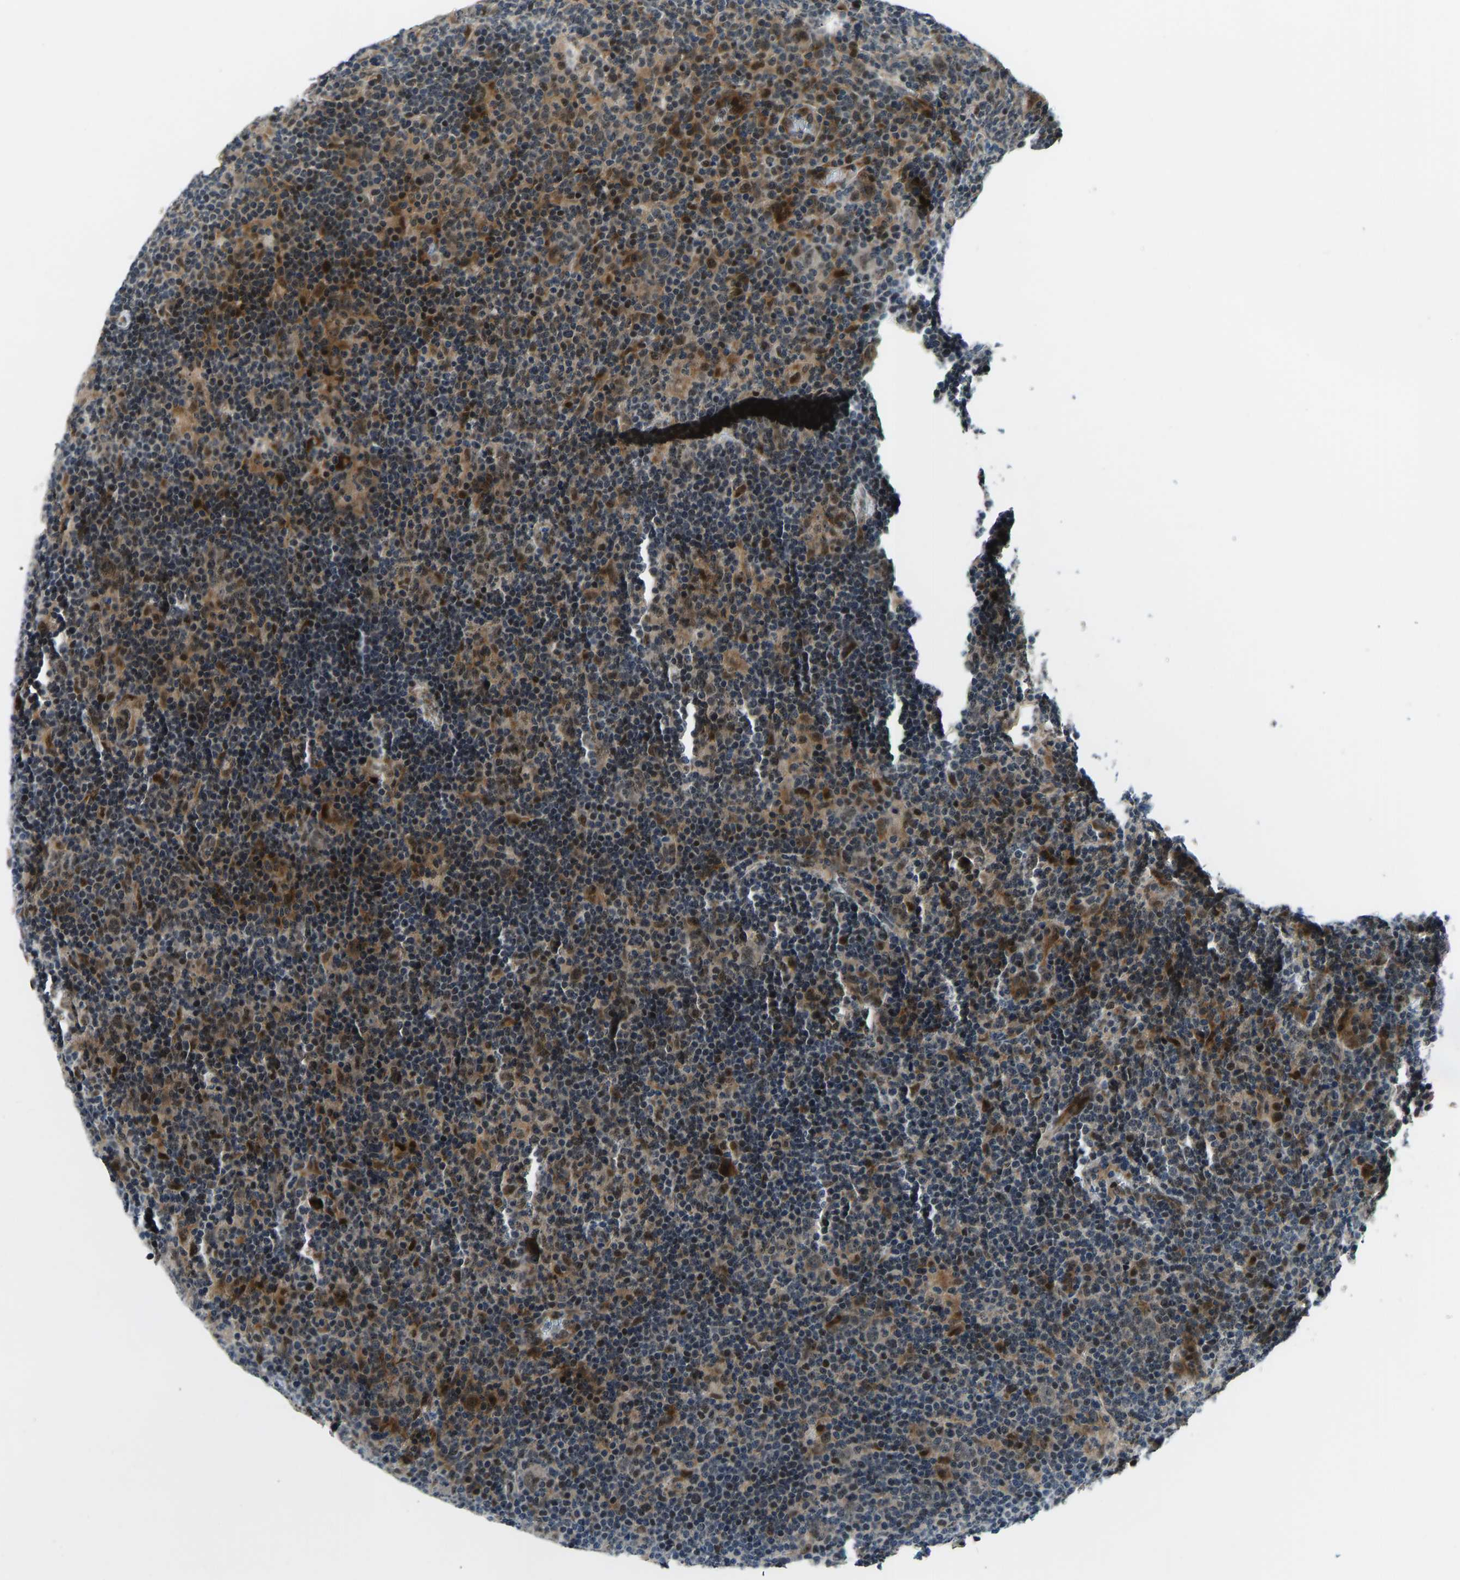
{"staining": {"intensity": "moderate", "quantity": ">75%", "location": "cytoplasmic/membranous,nuclear"}, "tissue": "lymphoma", "cell_type": "Tumor cells", "image_type": "cancer", "snomed": [{"axis": "morphology", "description": "Hodgkin's disease, NOS"}, {"axis": "topography", "description": "Lymph node"}], "caption": "Moderate cytoplasmic/membranous and nuclear protein positivity is appreciated in approximately >75% of tumor cells in Hodgkin's disease.", "gene": "RLIM", "patient": {"sex": "female", "age": 57}}